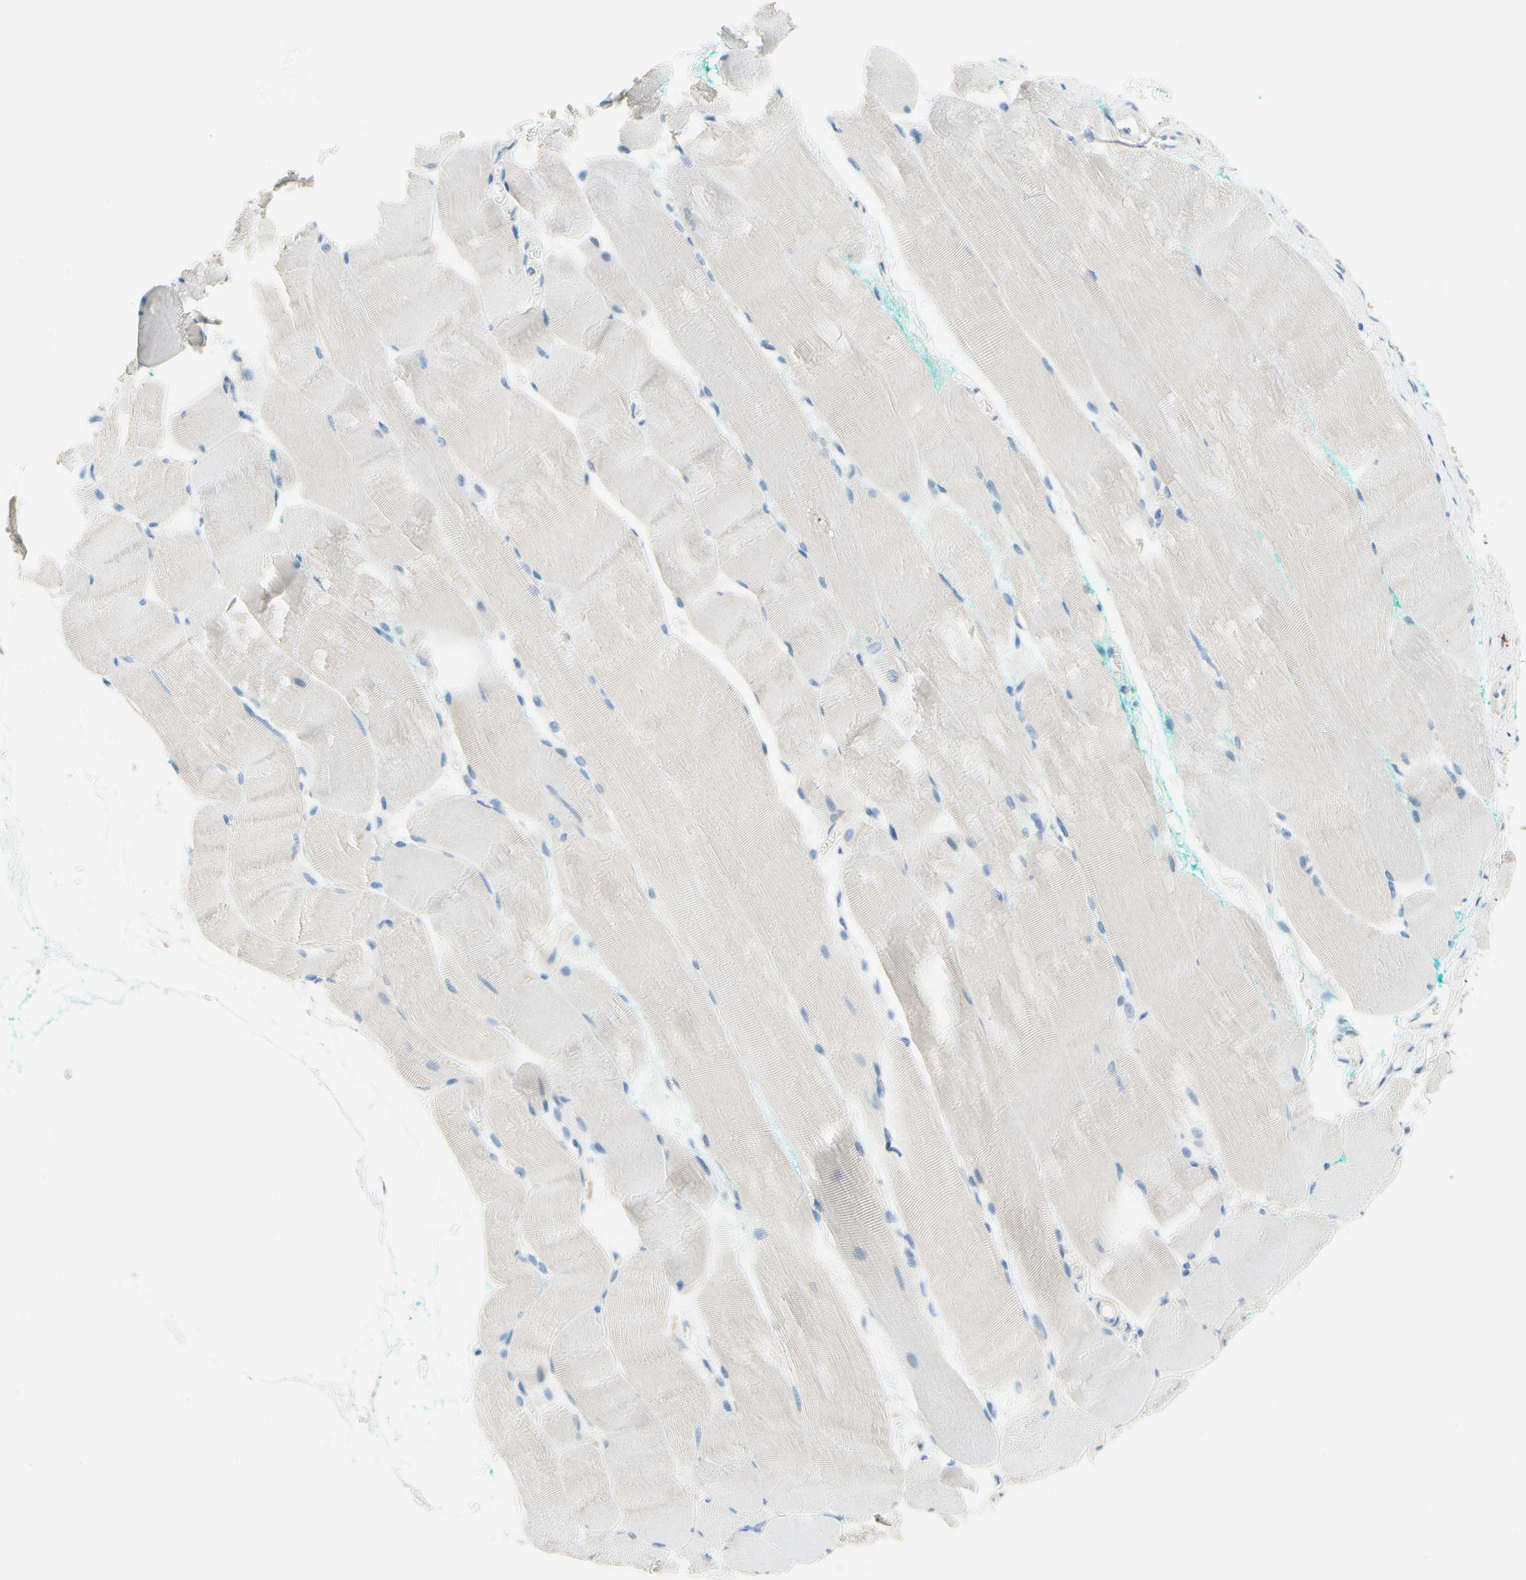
{"staining": {"intensity": "negative", "quantity": "none", "location": "none"}, "tissue": "skeletal muscle", "cell_type": "Myocytes", "image_type": "normal", "snomed": [{"axis": "morphology", "description": "Normal tissue, NOS"}, {"axis": "morphology", "description": "Squamous cell carcinoma, NOS"}, {"axis": "topography", "description": "Skeletal muscle"}], "caption": "An immunohistochemistry (IHC) micrograph of unremarkable skeletal muscle is shown. There is no staining in myocytes of skeletal muscle.", "gene": "PASD1", "patient": {"sex": "male", "age": 51}}